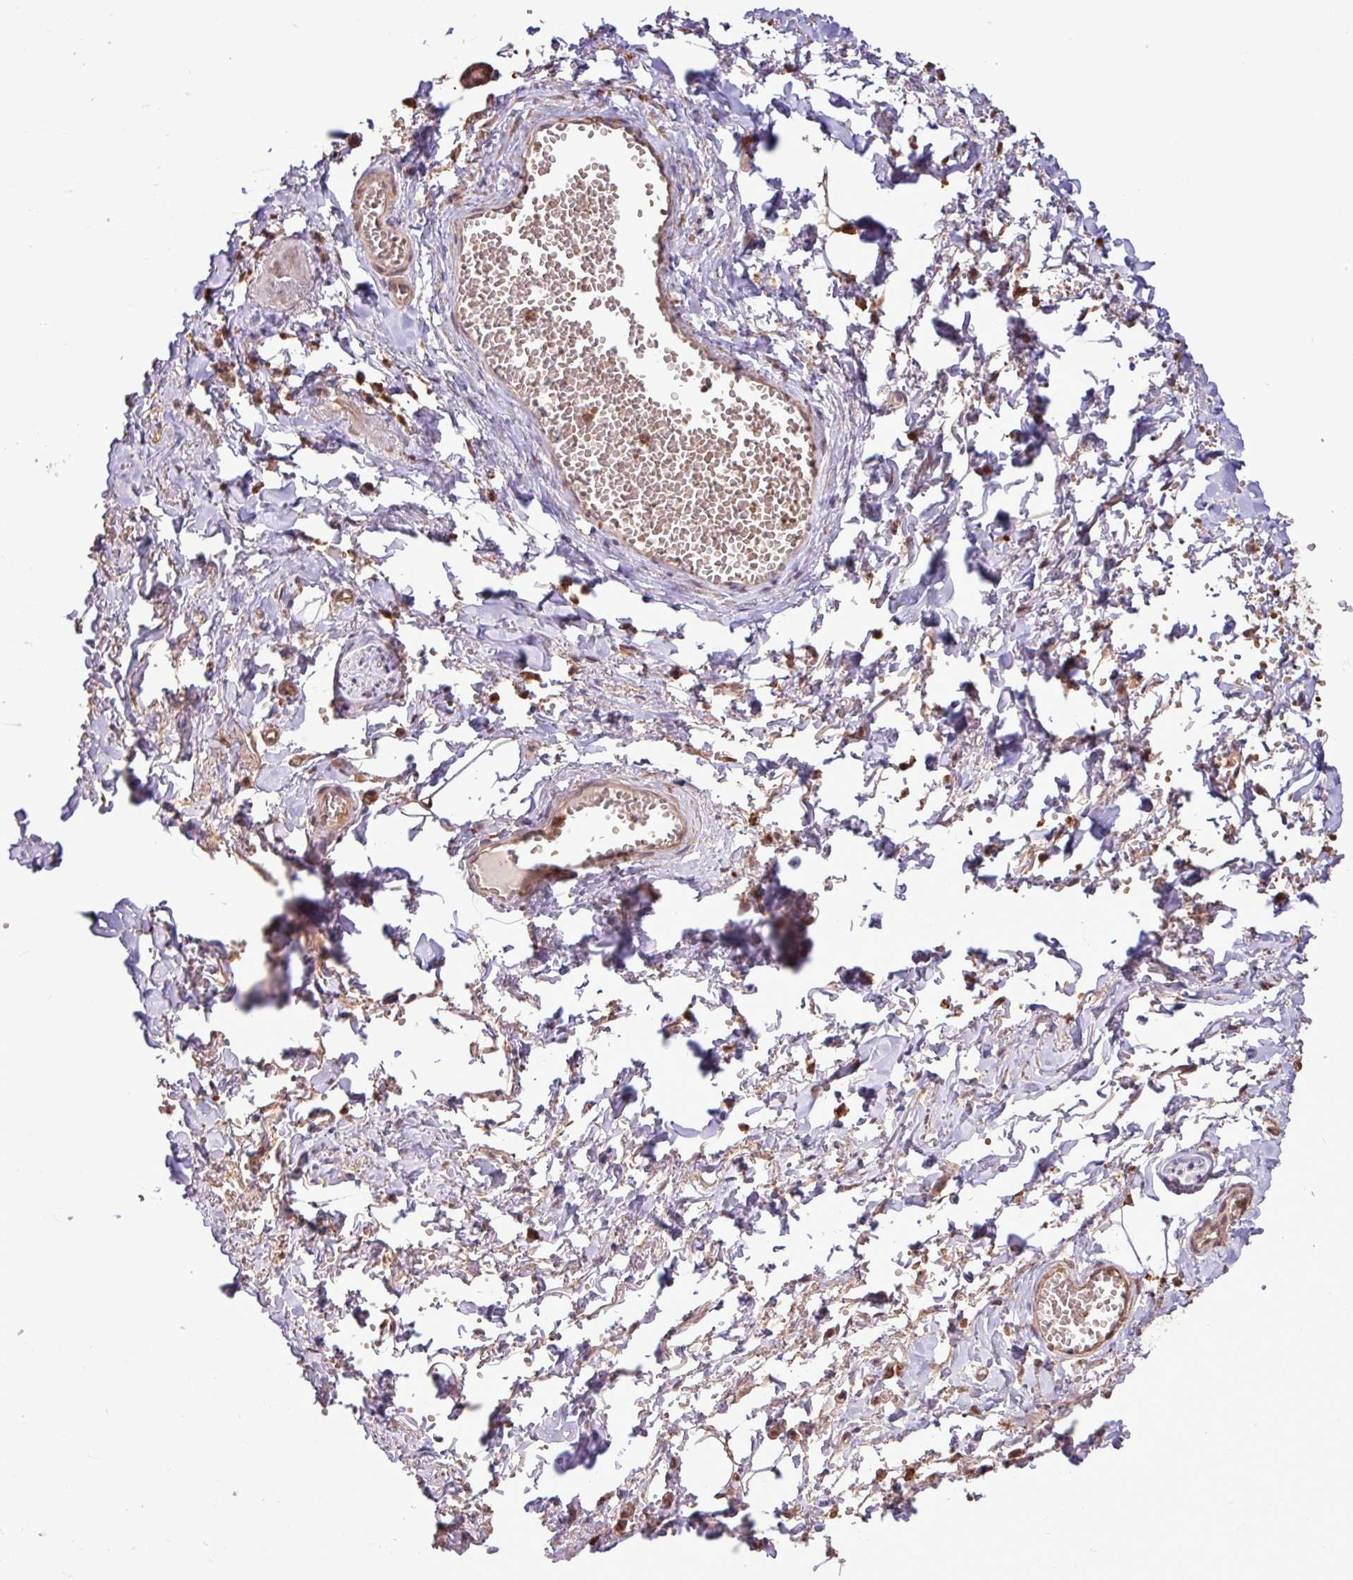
{"staining": {"intensity": "moderate", "quantity": "25%-75%", "location": "cytoplasmic/membranous,nuclear"}, "tissue": "adipose tissue", "cell_type": "Adipocytes", "image_type": "normal", "snomed": [{"axis": "morphology", "description": "Normal tissue, NOS"}, {"axis": "topography", "description": "Vulva"}, {"axis": "topography", "description": "Vagina"}, {"axis": "topography", "description": "Peripheral nerve tissue"}], "caption": "Adipose tissue stained with DAB immunohistochemistry displays medium levels of moderate cytoplasmic/membranous,nuclear positivity in approximately 25%-75% of adipocytes. The protein of interest is shown in brown color, while the nuclei are stained blue.", "gene": "CHST11", "patient": {"sex": "female", "age": 66}}